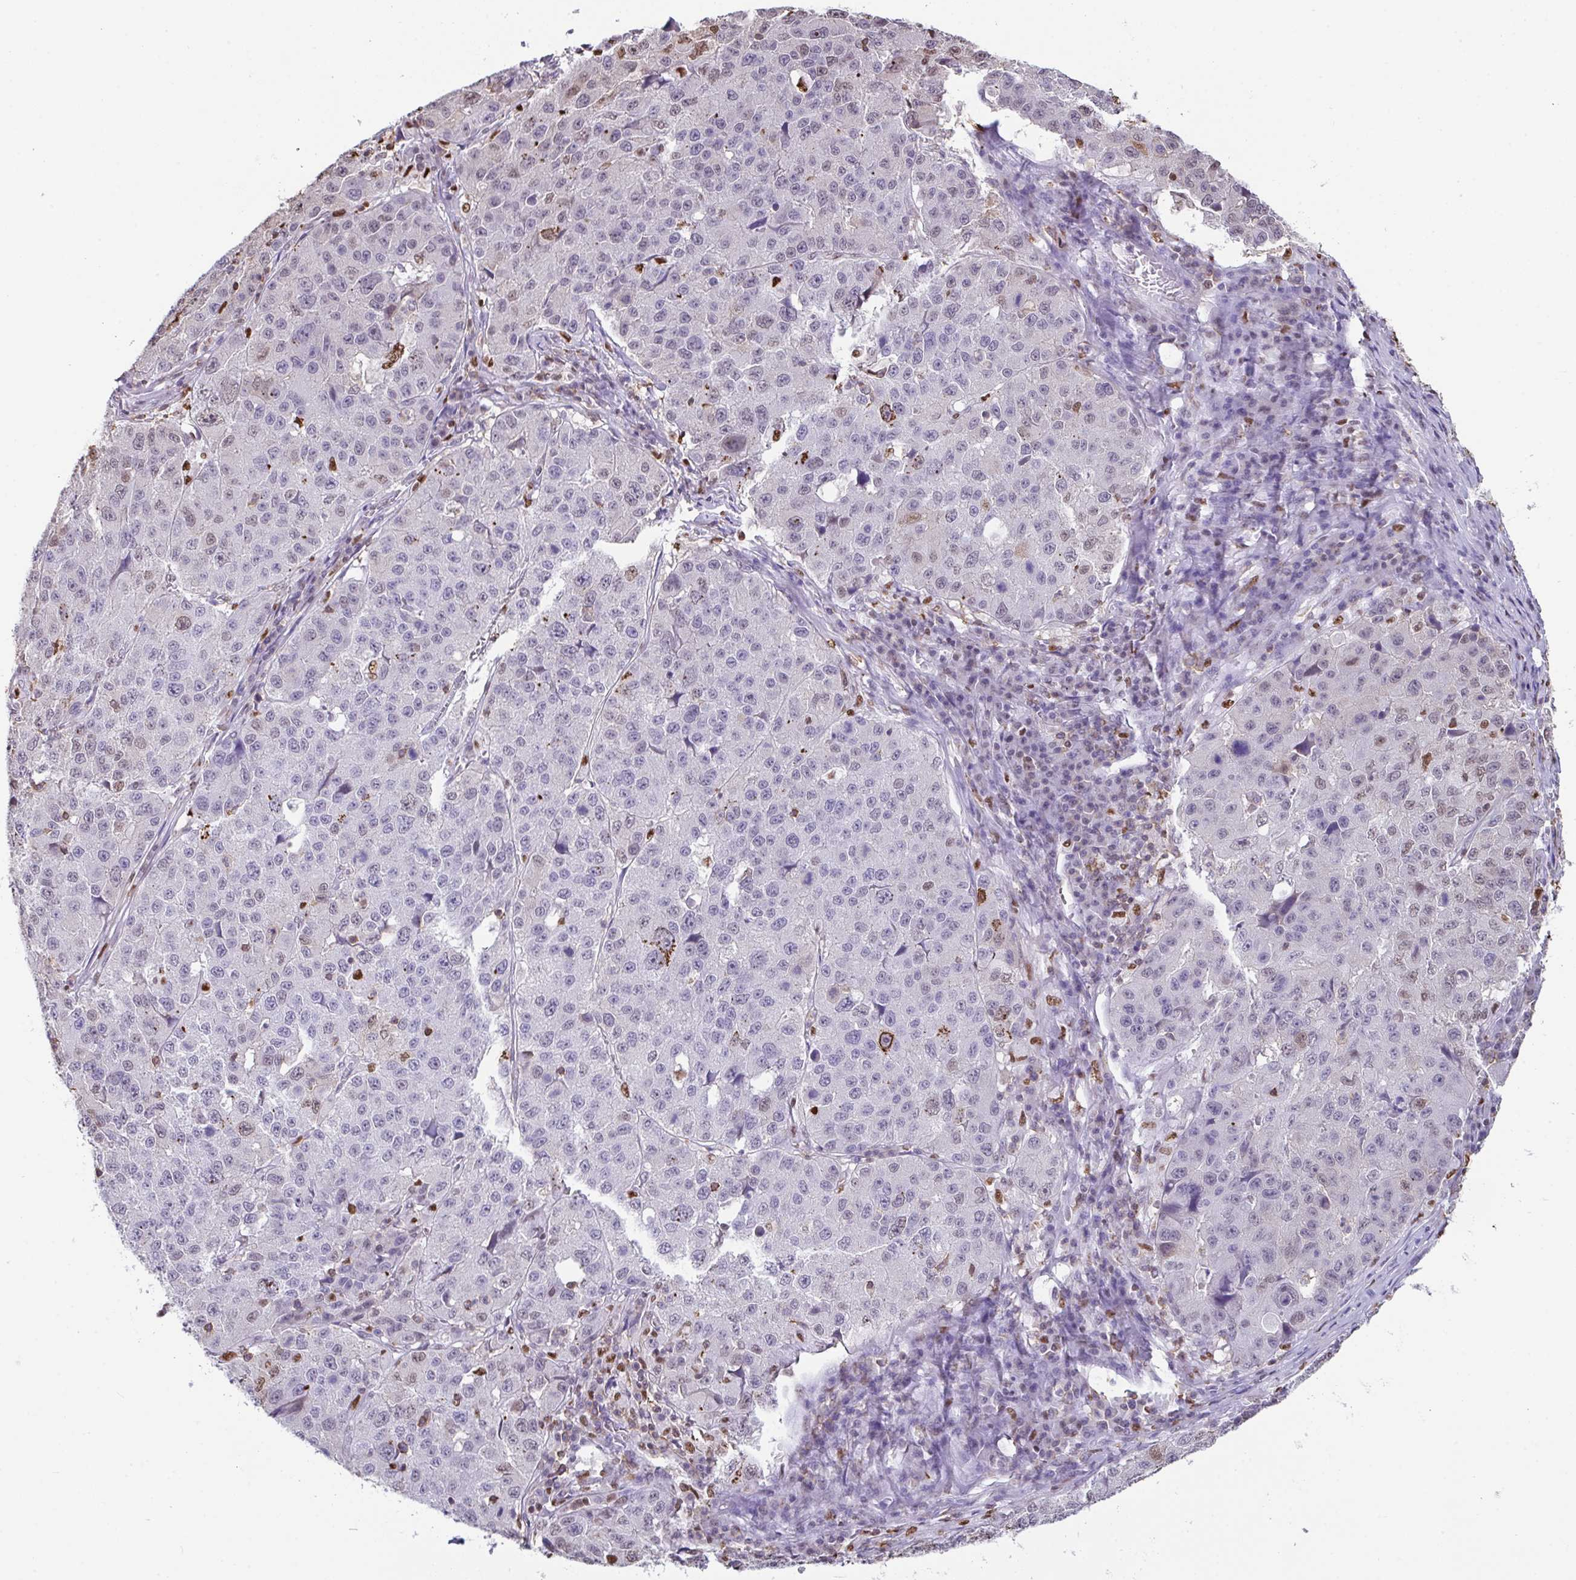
{"staining": {"intensity": "negative", "quantity": "none", "location": "none"}, "tissue": "stomach cancer", "cell_type": "Tumor cells", "image_type": "cancer", "snomed": [{"axis": "morphology", "description": "Adenocarcinoma, NOS"}, {"axis": "topography", "description": "Stomach"}], "caption": "DAB (3,3'-diaminobenzidine) immunohistochemical staining of human adenocarcinoma (stomach) shows no significant positivity in tumor cells.", "gene": "BTBD10", "patient": {"sex": "male", "age": 71}}